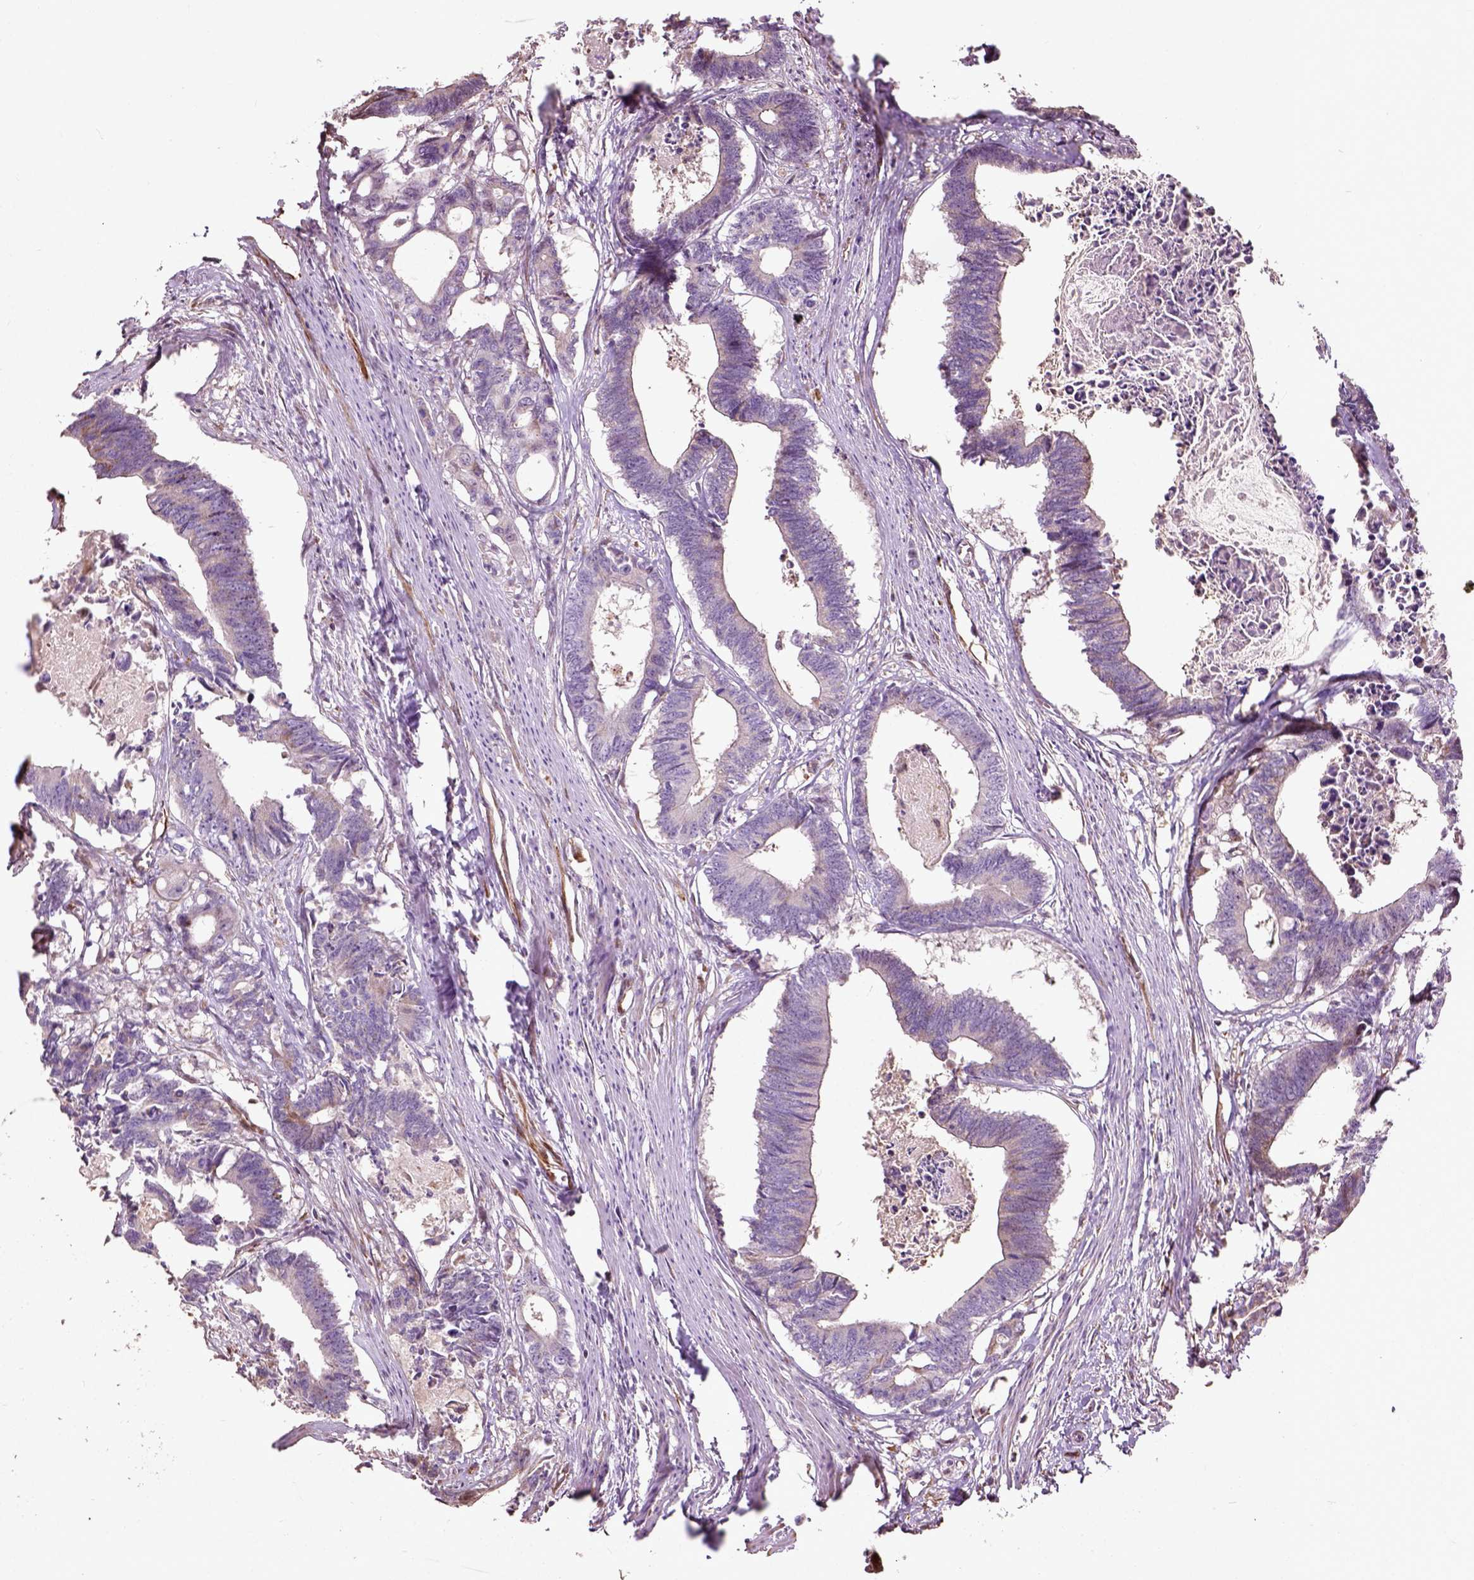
{"staining": {"intensity": "negative", "quantity": "none", "location": "none"}, "tissue": "colorectal cancer", "cell_type": "Tumor cells", "image_type": "cancer", "snomed": [{"axis": "morphology", "description": "Adenocarcinoma, NOS"}, {"axis": "topography", "description": "Rectum"}], "caption": "Protein analysis of colorectal cancer reveals no significant positivity in tumor cells.", "gene": "PKP3", "patient": {"sex": "male", "age": 54}}